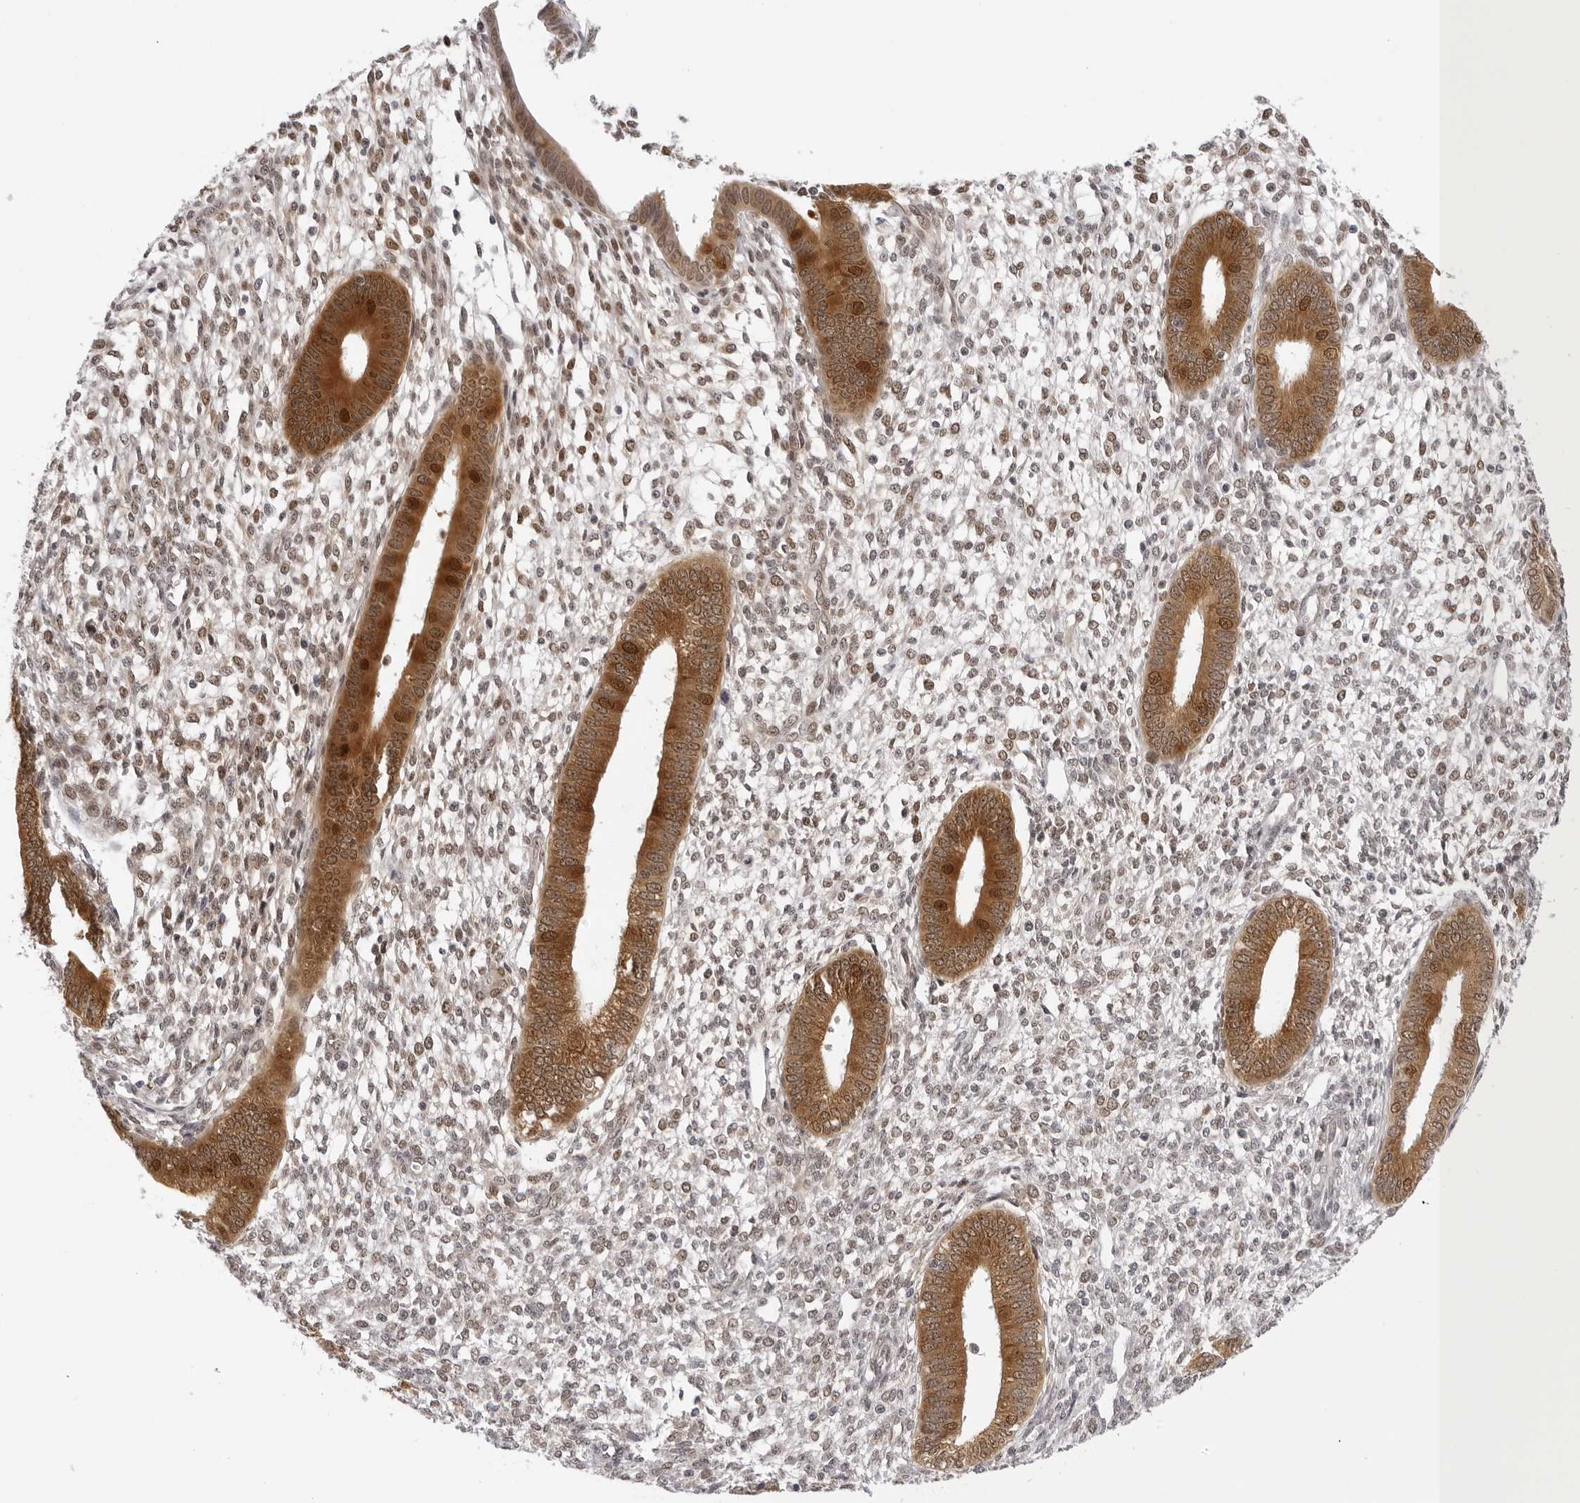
{"staining": {"intensity": "weak", "quantity": "25%-75%", "location": "nuclear"}, "tissue": "endometrium", "cell_type": "Cells in endometrial stroma", "image_type": "normal", "snomed": [{"axis": "morphology", "description": "Normal tissue, NOS"}, {"axis": "topography", "description": "Endometrium"}], "caption": "Human endometrium stained with a brown dye shows weak nuclear positive staining in about 25%-75% of cells in endometrial stroma.", "gene": "WDR77", "patient": {"sex": "female", "age": 46}}